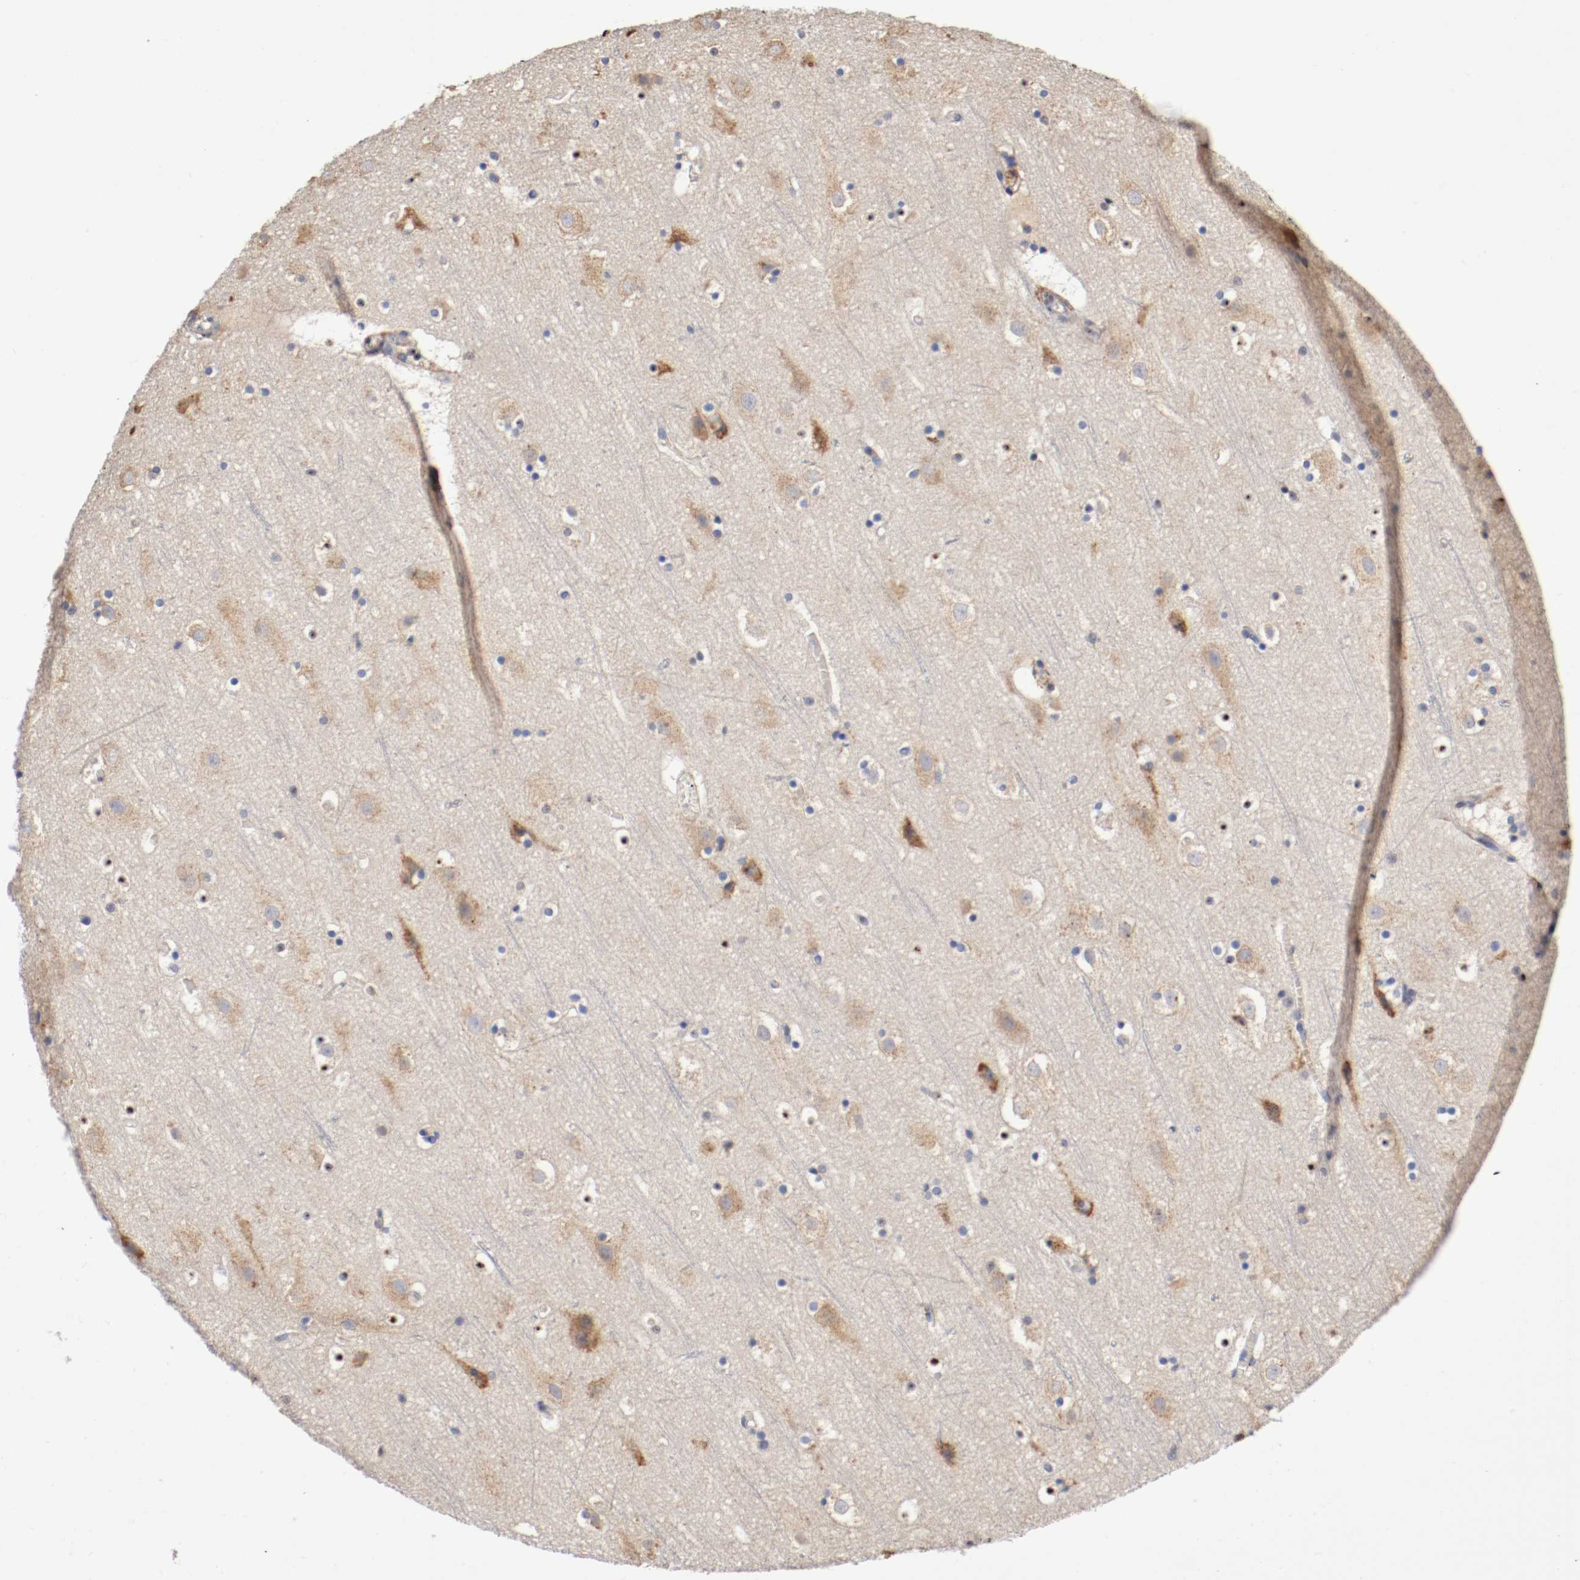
{"staining": {"intensity": "moderate", "quantity": ">75%", "location": "cytoplasmic/membranous"}, "tissue": "cerebral cortex", "cell_type": "Endothelial cells", "image_type": "normal", "snomed": [{"axis": "morphology", "description": "Normal tissue, NOS"}, {"axis": "topography", "description": "Cerebral cortex"}], "caption": "Benign cerebral cortex was stained to show a protein in brown. There is medium levels of moderate cytoplasmic/membranous staining in about >75% of endothelial cells. (DAB (3,3'-diaminobenzidine) IHC with brightfield microscopy, high magnification).", "gene": "TNFSF12", "patient": {"sex": "male", "age": 45}}